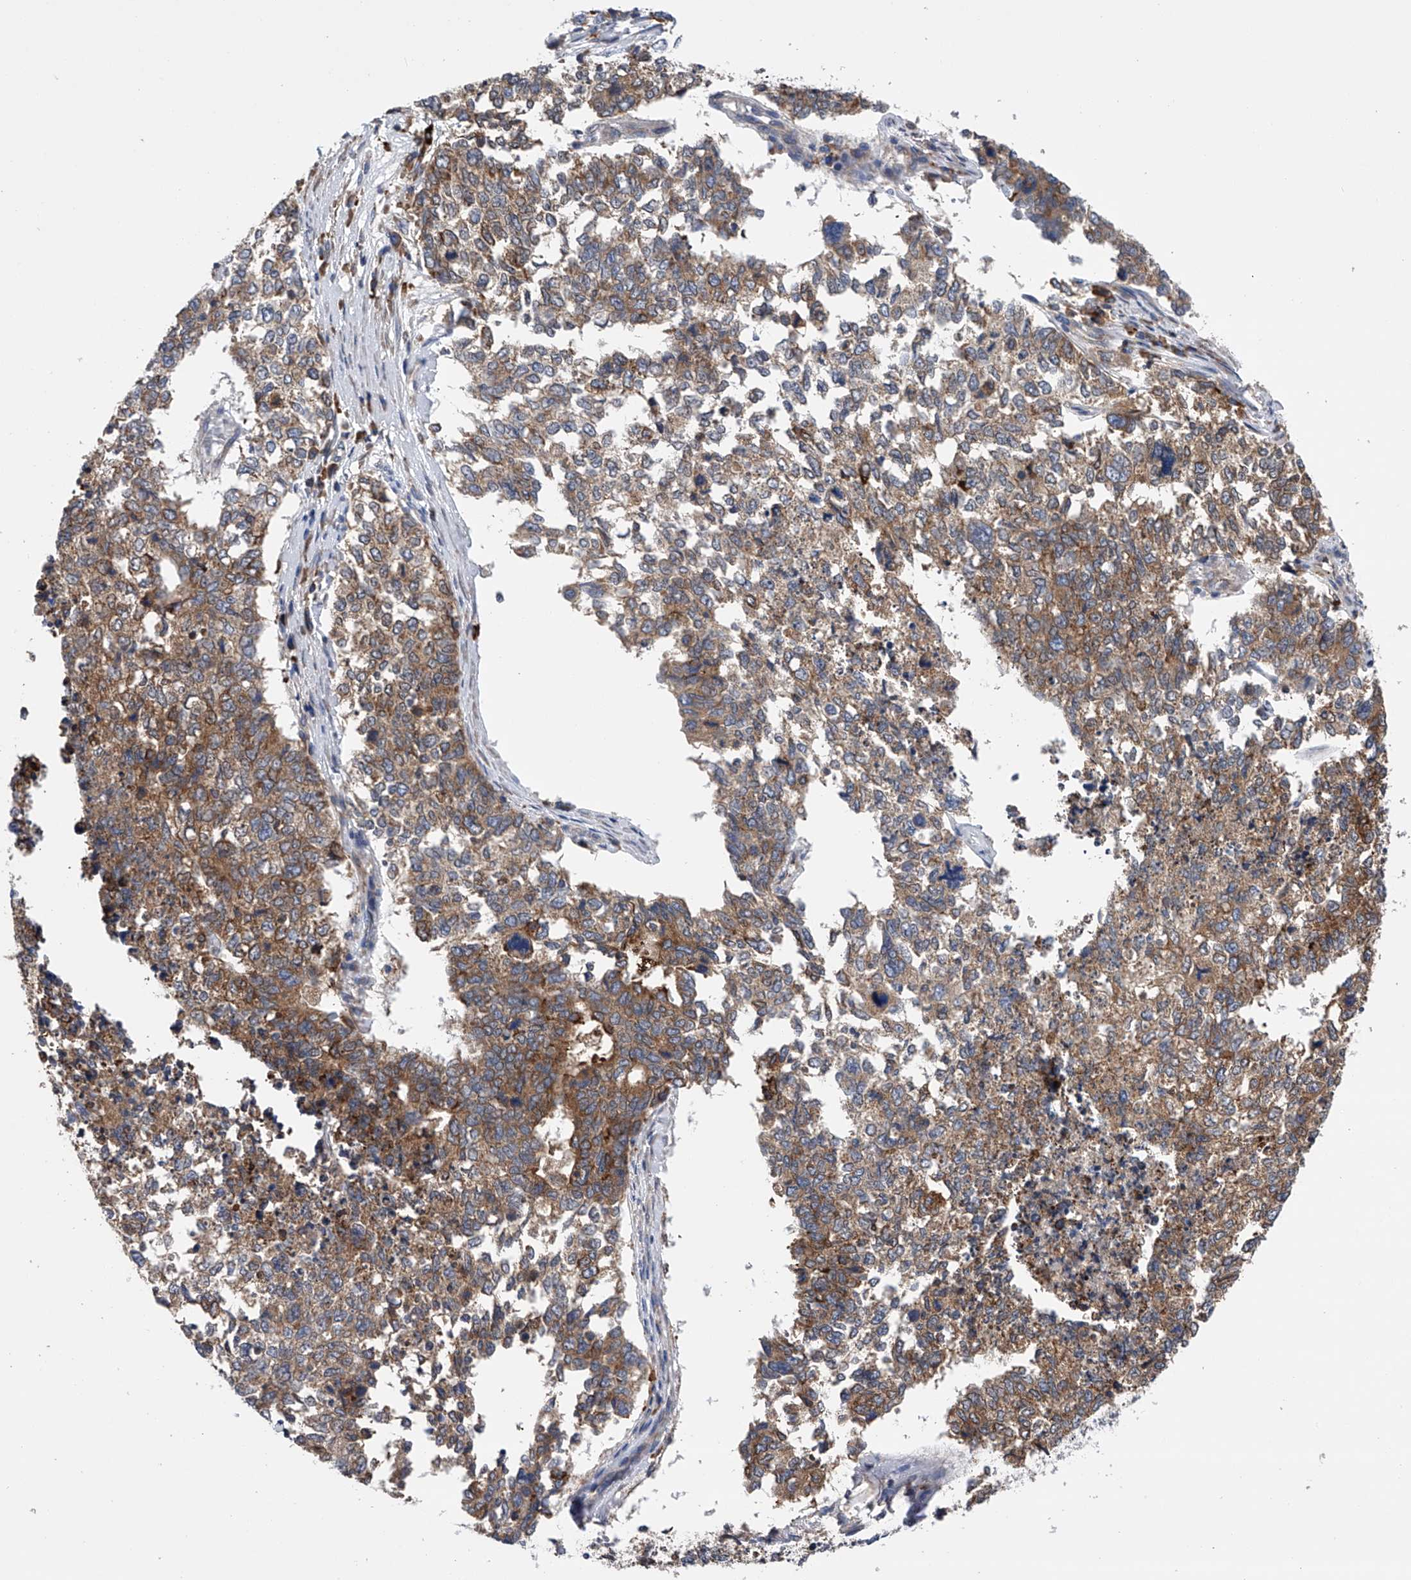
{"staining": {"intensity": "moderate", "quantity": ">75%", "location": "cytoplasmic/membranous"}, "tissue": "cervical cancer", "cell_type": "Tumor cells", "image_type": "cancer", "snomed": [{"axis": "morphology", "description": "Squamous cell carcinoma, NOS"}, {"axis": "topography", "description": "Cervix"}], "caption": "The image exhibits a brown stain indicating the presence of a protein in the cytoplasmic/membranous of tumor cells in cervical cancer.", "gene": "SPOCK1", "patient": {"sex": "female", "age": 63}}